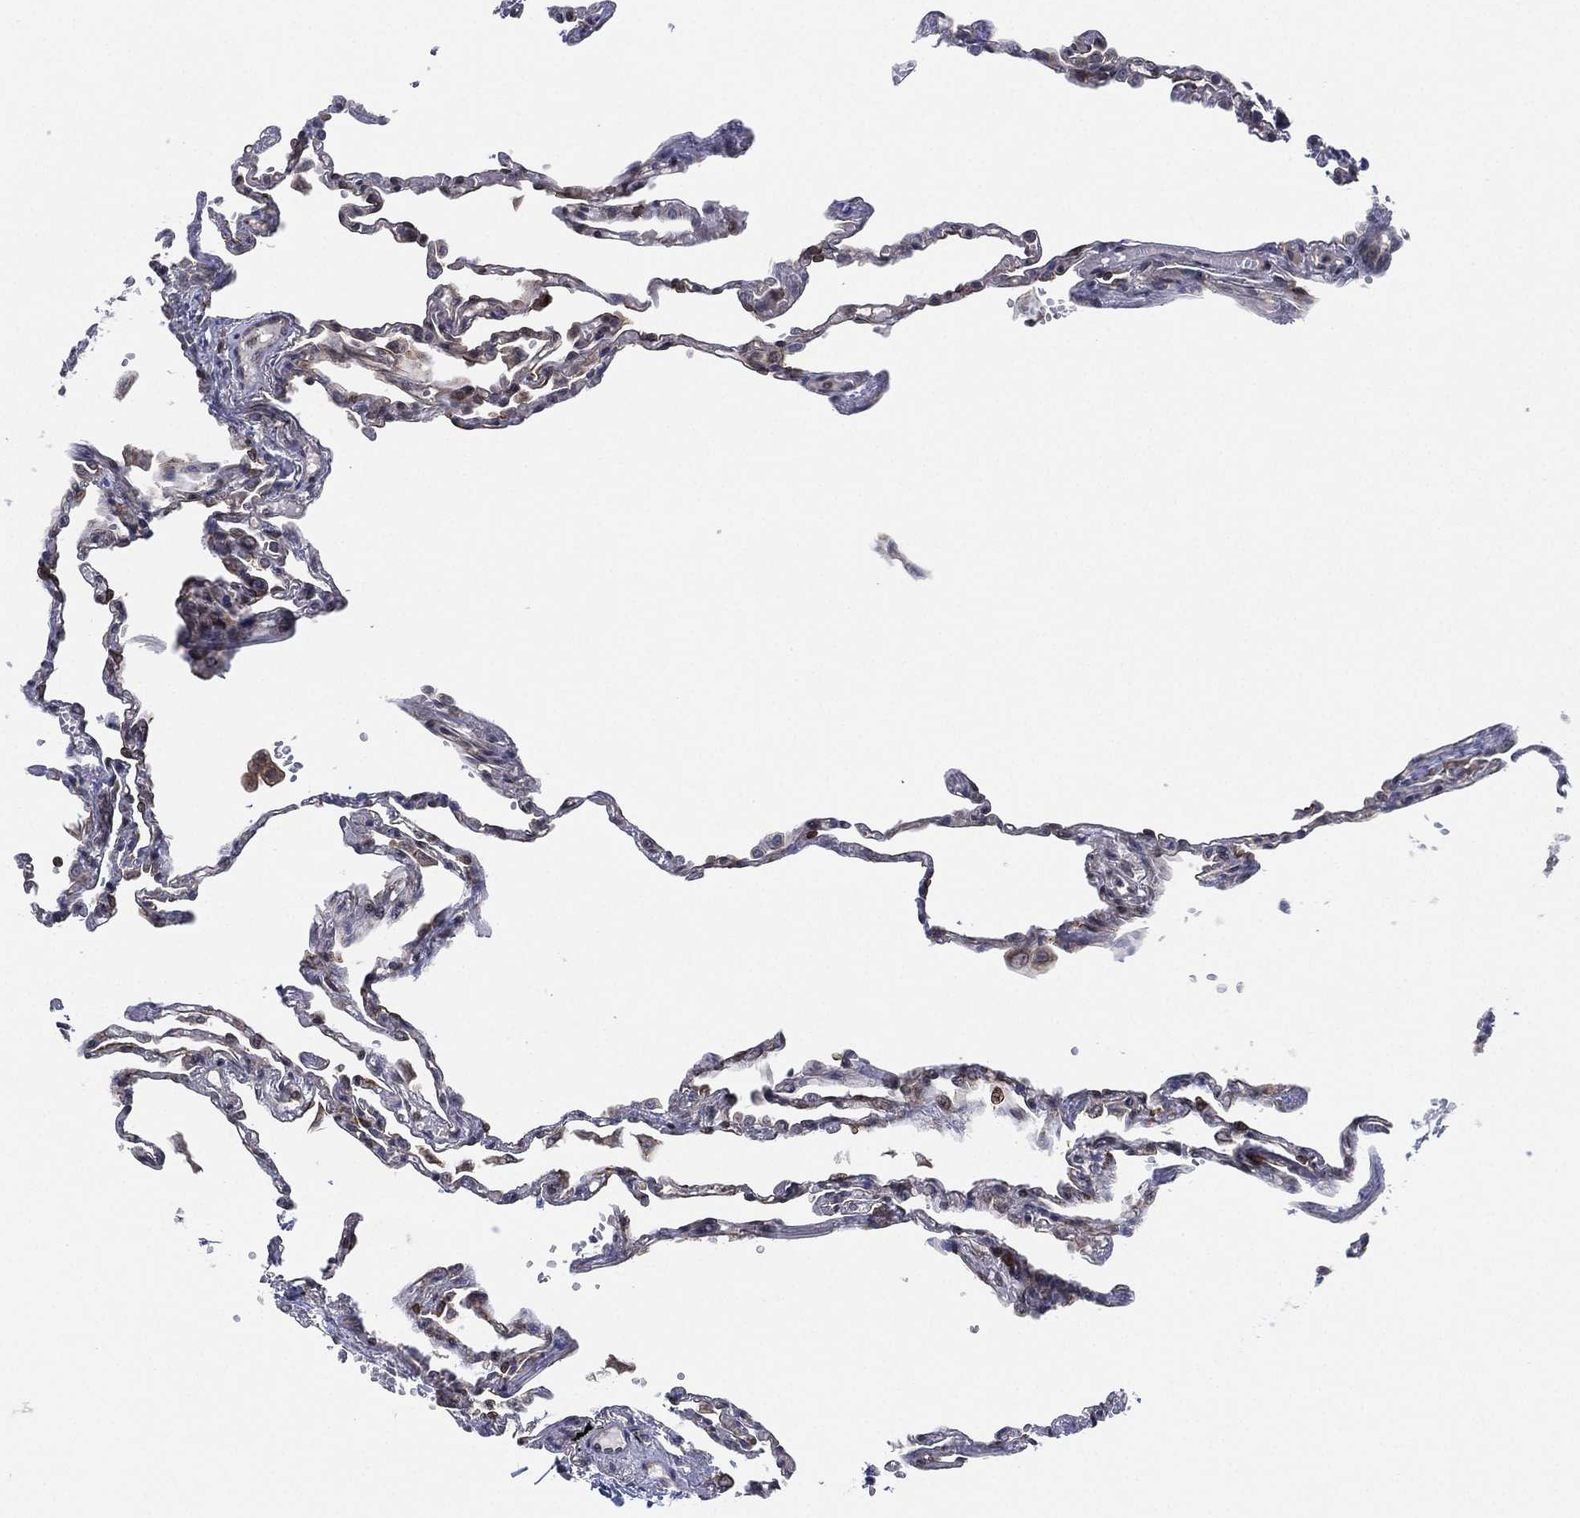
{"staining": {"intensity": "moderate", "quantity": "<25%", "location": "nuclear"}, "tissue": "lung", "cell_type": "Alveolar cells", "image_type": "normal", "snomed": [{"axis": "morphology", "description": "Normal tissue, NOS"}, {"axis": "topography", "description": "Lung"}], "caption": "An image of human lung stained for a protein demonstrates moderate nuclear brown staining in alveolar cells.", "gene": "TMCO1", "patient": {"sex": "male", "age": 78}}